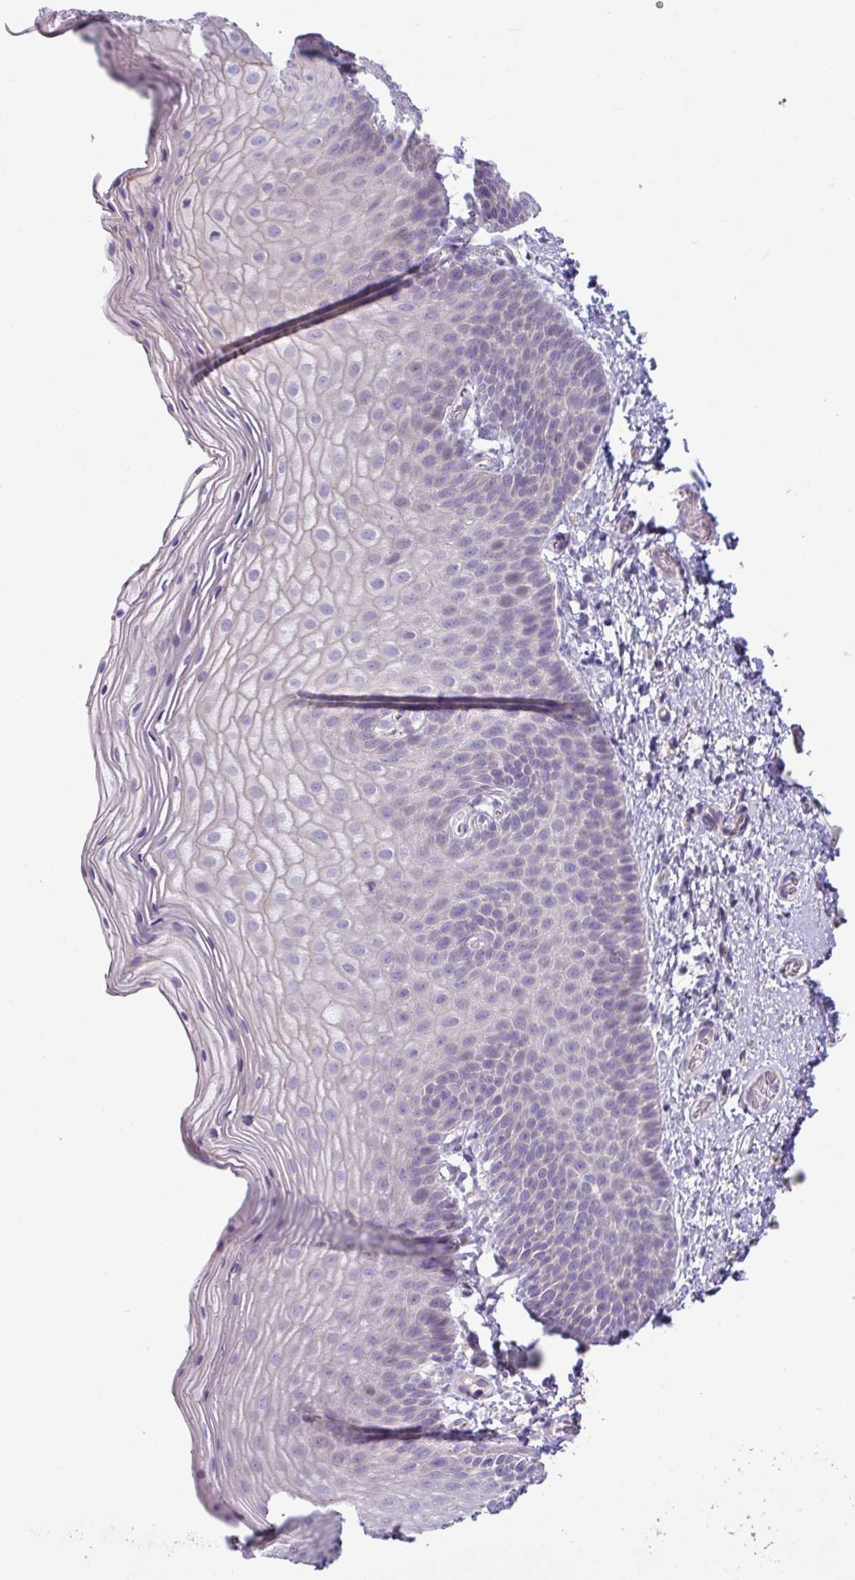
{"staining": {"intensity": "negative", "quantity": "none", "location": "none"}, "tissue": "skin", "cell_type": "Epidermal cells", "image_type": "normal", "snomed": [{"axis": "morphology", "description": "Normal tissue, NOS"}, {"axis": "topography", "description": "Anal"}], "caption": "Epidermal cells show no significant protein expression in normal skin. (DAB immunohistochemistry visualized using brightfield microscopy, high magnification).", "gene": "IRGC", "patient": {"sex": "female", "age": 40}}